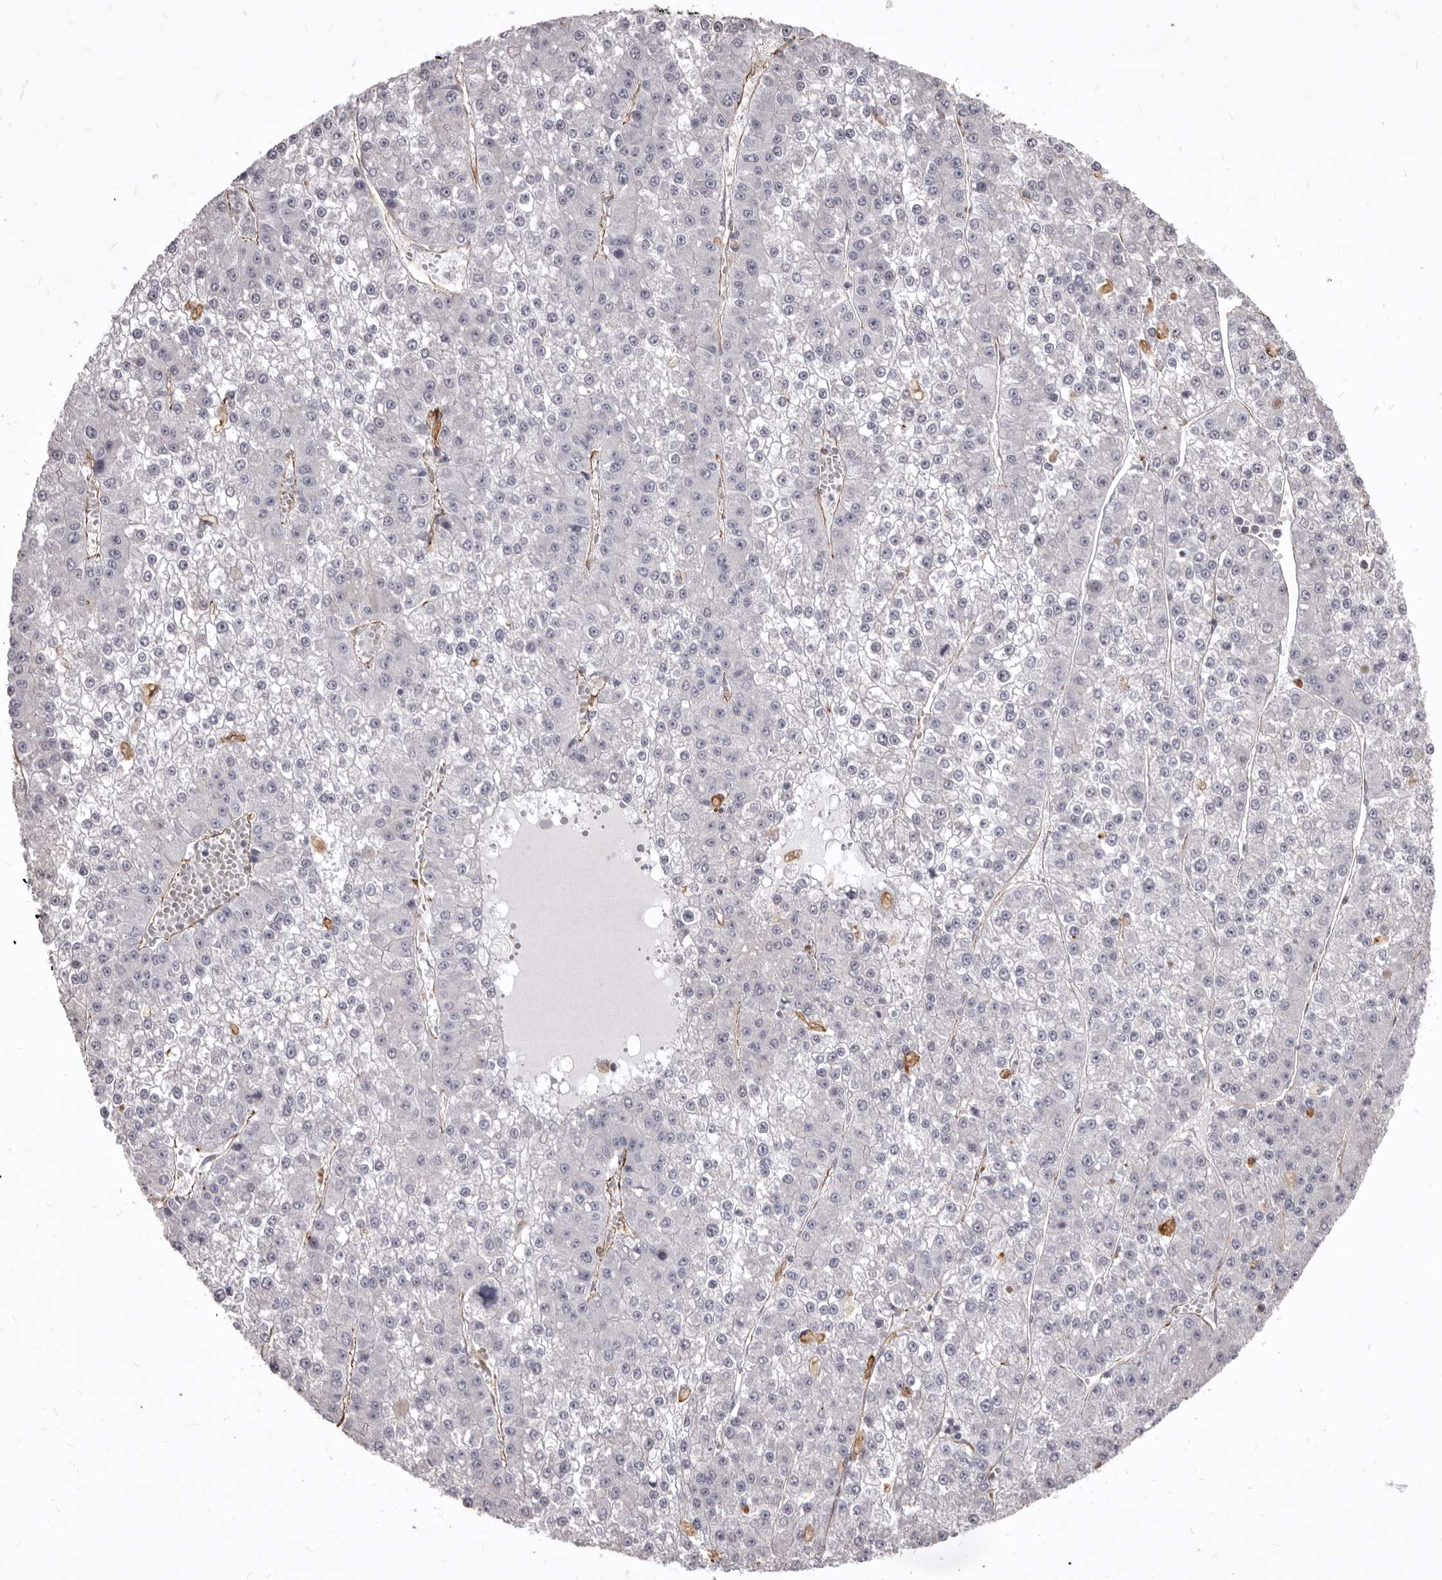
{"staining": {"intensity": "negative", "quantity": "none", "location": "none"}, "tissue": "liver cancer", "cell_type": "Tumor cells", "image_type": "cancer", "snomed": [{"axis": "morphology", "description": "Carcinoma, Hepatocellular, NOS"}, {"axis": "topography", "description": "Liver"}], "caption": "Immunohistochemical staining of human liver cancer reveals no significant staining in tumor cells. The staining is performed using DAB (3,3'-diaminobenzidine) brown chromogen with nuclei counter-stained in using hematoxylin.", "gene": "MTURN", "patient": {"sex": "female", "age": 73}}